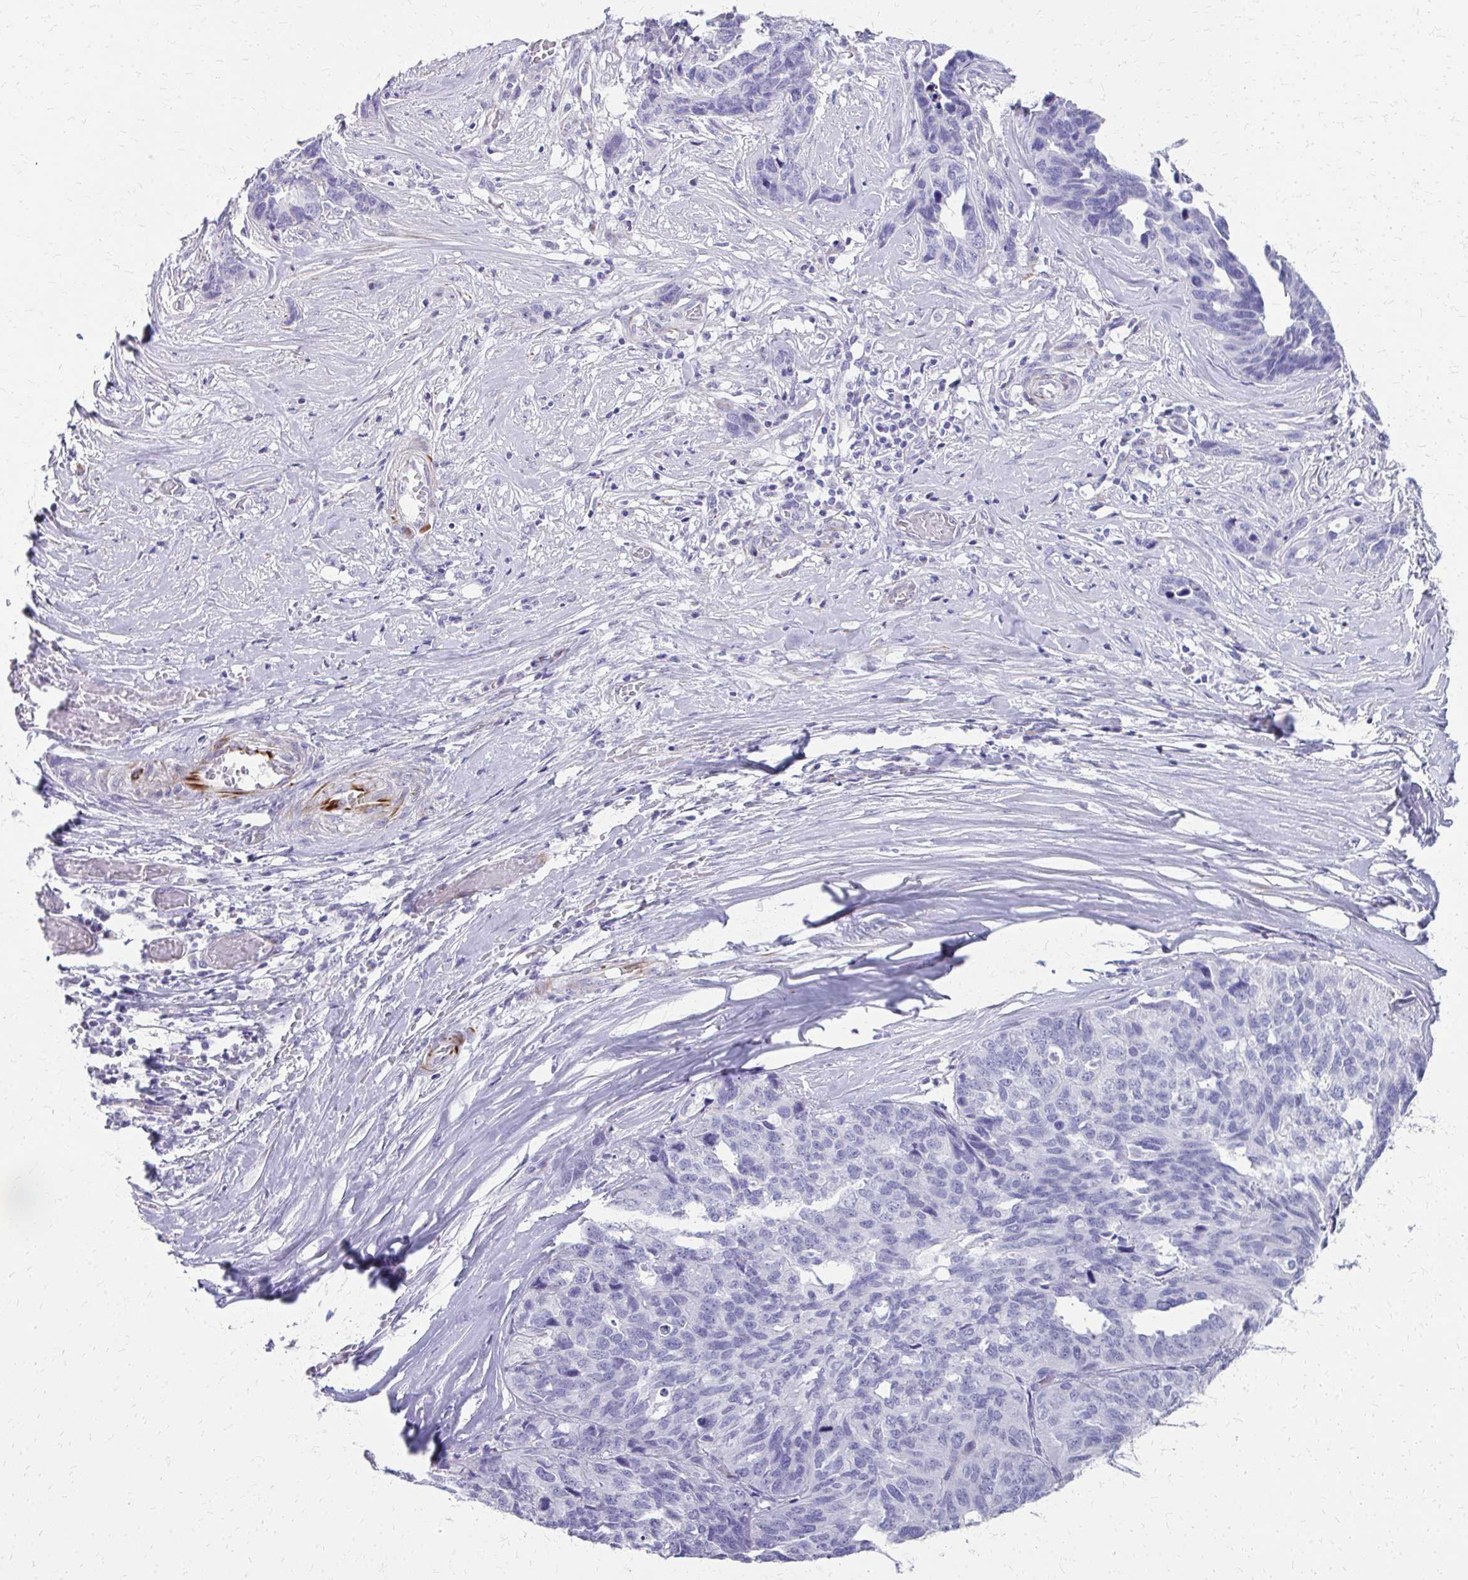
{"staining": {"intensity": "negative", "quantity": "none", "location": "none"}, "tissue": "ovarian cancer", "cell_type": "Tumor cells", "image_type": "cancer", "snomed": [{"axis": "morphology", "description": "Cystadenocarcinoma, serous, NOS"}, {"axis": "topography", "description": "Ovary"}], "caption": "IHC of human ovarian cancer (serous cystadenocarcinoma) shows no positivity in tumor cells.", "gene": "TRIM6", "patient": {"sex": "female", "age": 64}}